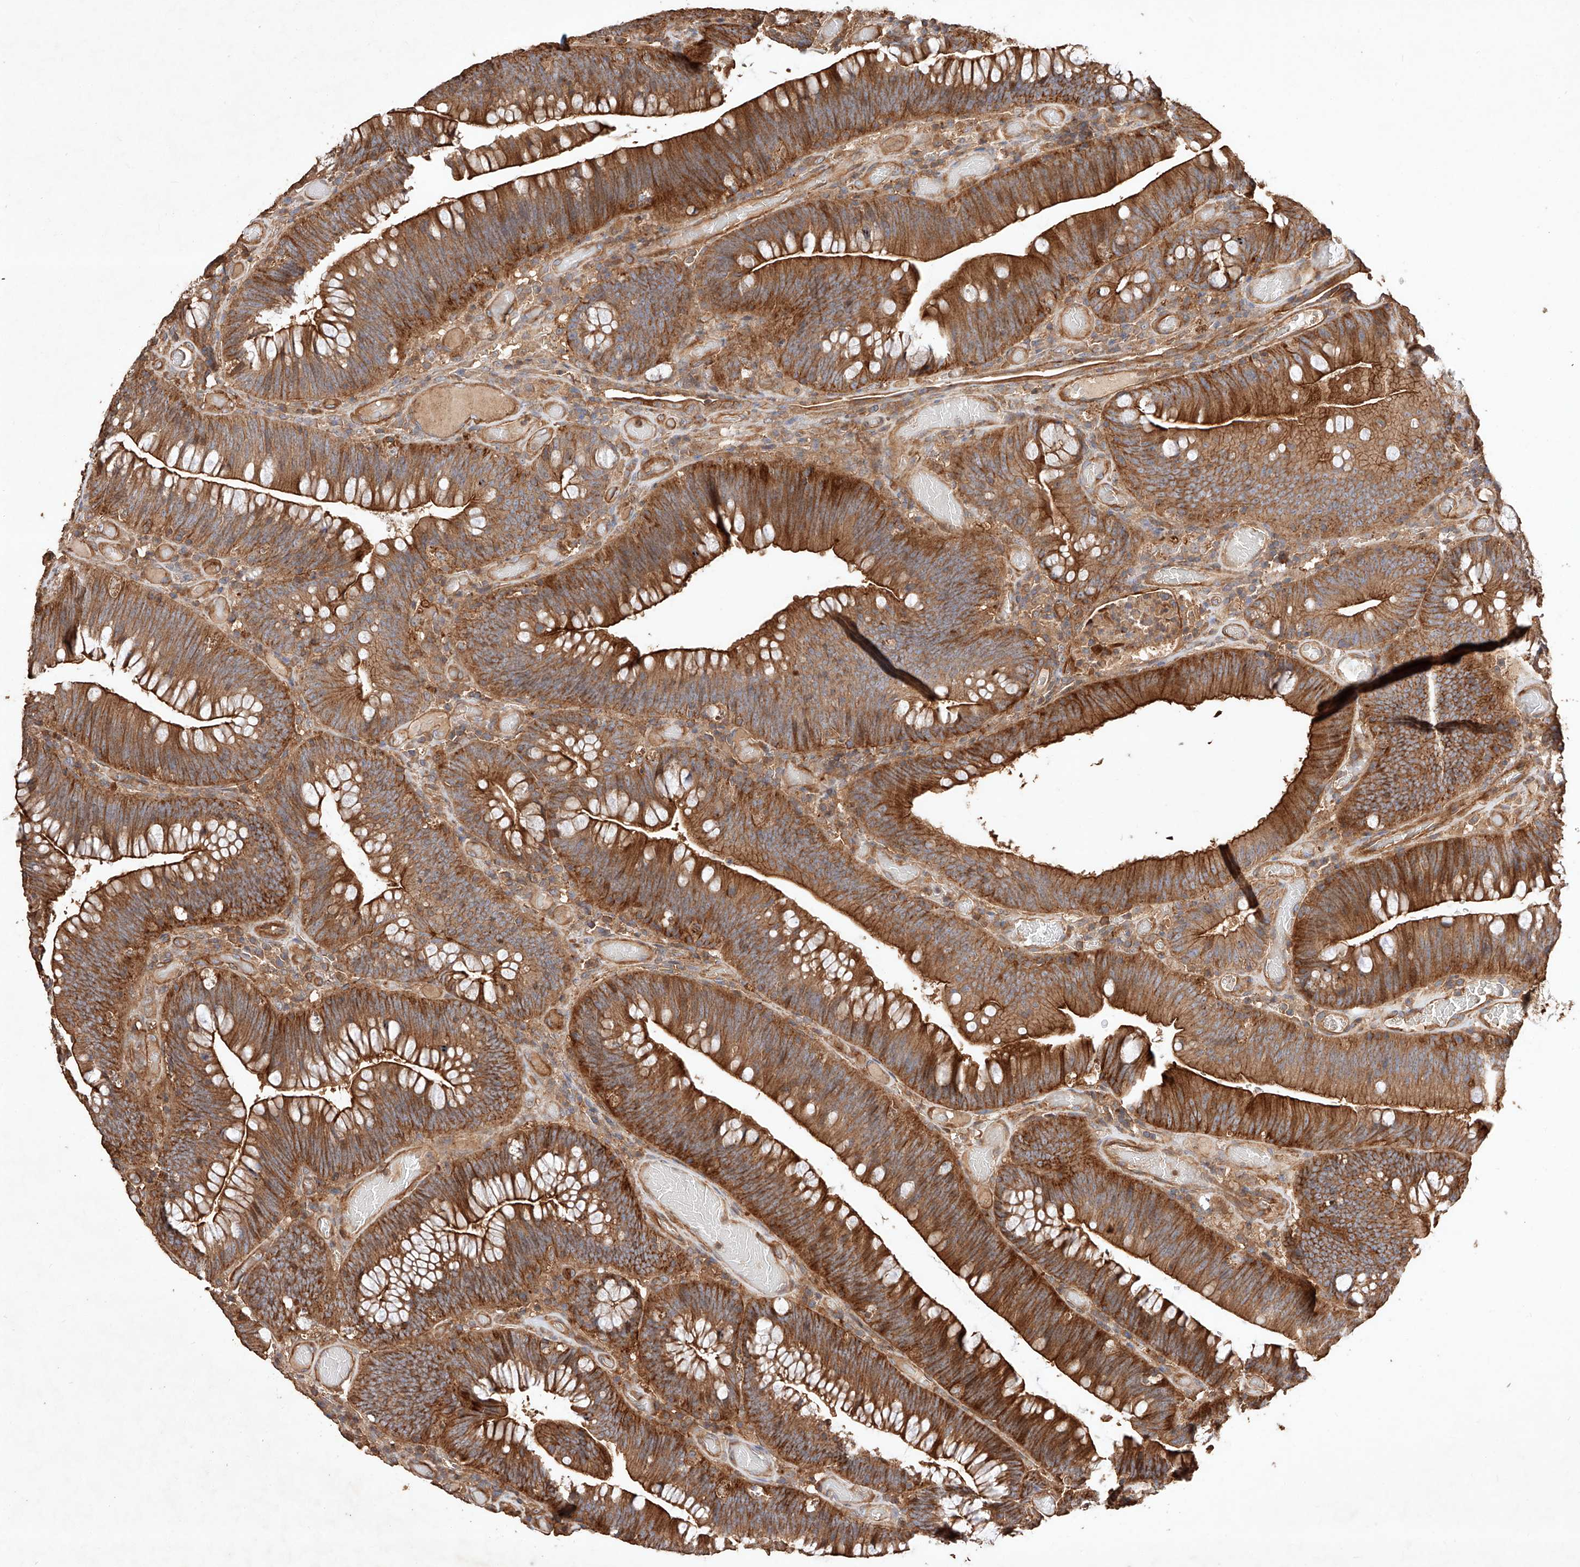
{"staining": {"intensity": "strong", "quantity": ">75%", "location": "cytoplasmic/membranous"}, "tissue": "colorectal cancer", "cell_type": "Tumor cells", "image_type": "cancer", "snomed": [{"axis": "morphology", "description": "Normal tissue, NOS"}, {"axis": "topography", "description": "Colon"}], "caption": "Protein staining of colorectal cancer tissue displays strong cytoplasmic/membranous expression in about >75% of tumor cells. Immunohistochemistry stains the protein of interest in brown and the nuclei are stained blue.", "gene": "GHDC", "patient": {"sex": "female", "age": 82}}